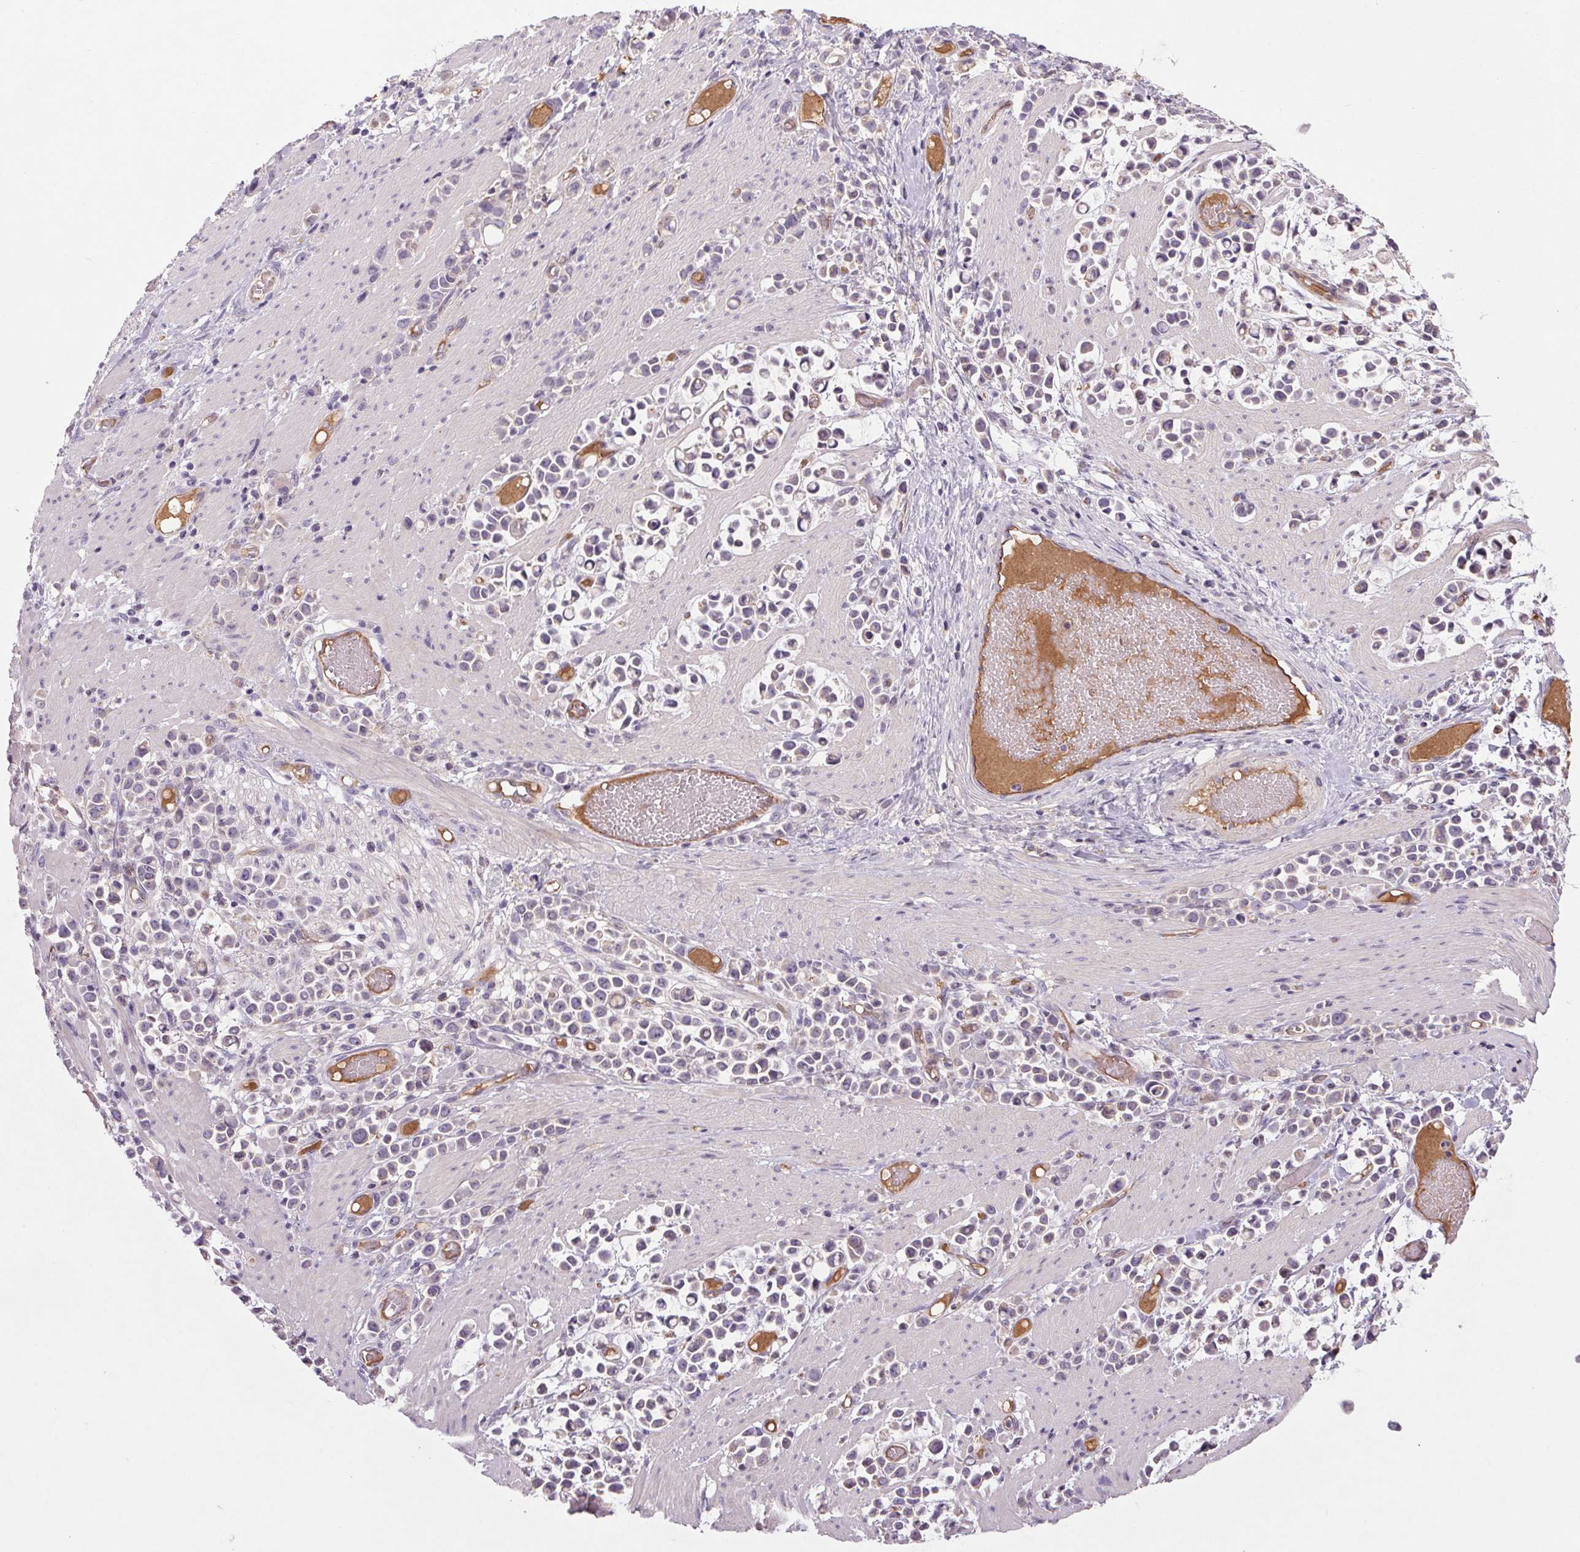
{"staining": {"intensity": "weak", "quantity": "<25%", "location": "cytoplasmic/membranous"}, "tissue": "stomach cancer", "cell_type": "Tumor cells", "image_type": "cancer", "snomed": [{"axis": "morphology", "description": "Adenocarcinoma, NOS"}, {"axis": "topography", "description": "Stomach"}], "caption": "High magnification brightfield microscopy of stomach adenocarcinoma stained with DAB (brown) and counterstained with hematoxylin (blue): tumor cells show no significant staining. (Brightfield microscopy of DAB IHC at high magnification).", "gene": "APOC4", "patient": {"sex": "male", "age": 82}}